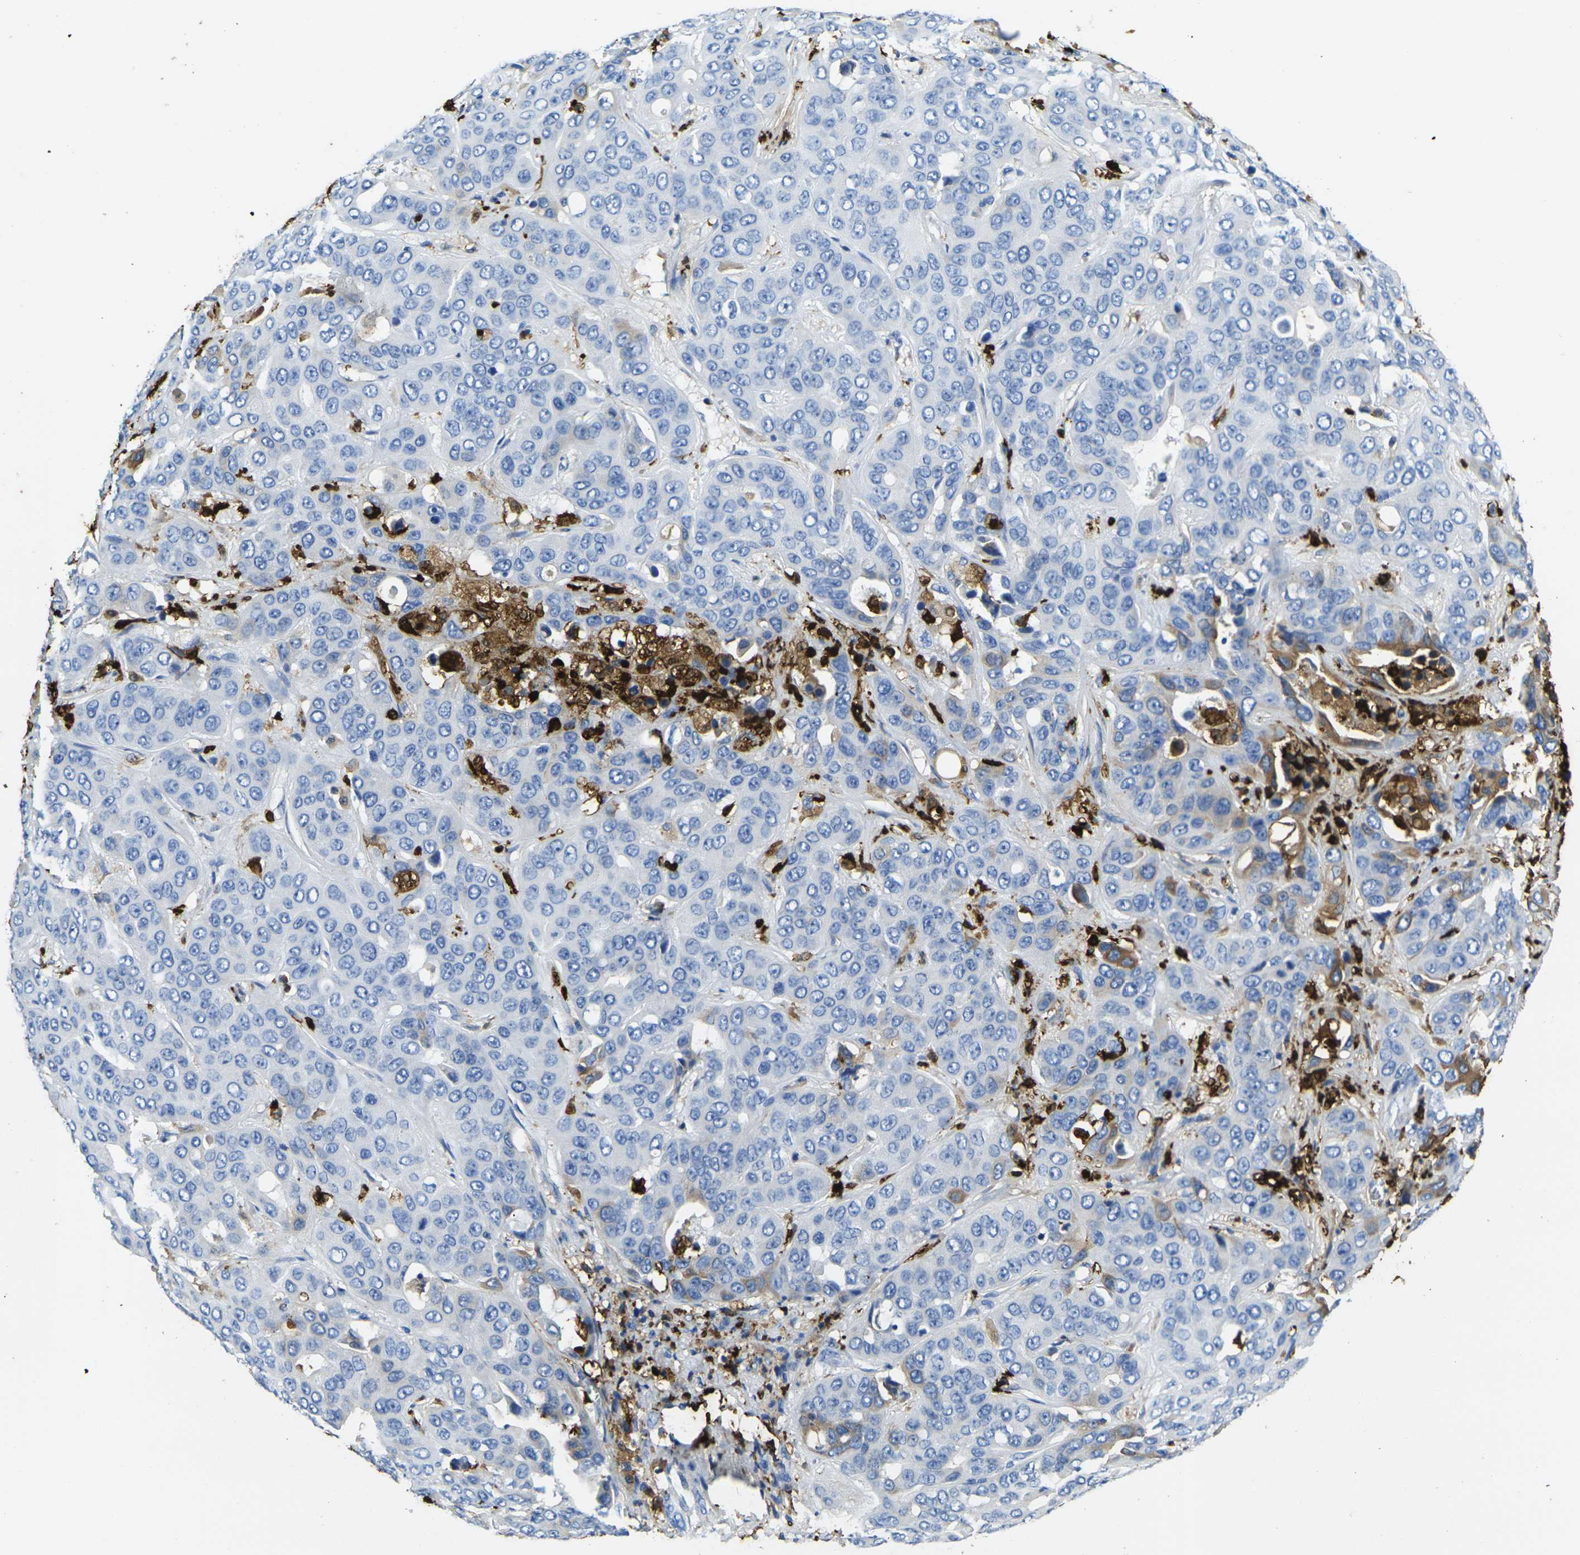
{"staining": {"intensity": "moderate", "quantity": "<25%", "location": "cytoplasmic/membranous"}, "tissue": "liver cancer", "cell_type": "Tumor cells", "image_type": "cancer", "snomed": [{"axis": "morphology", "description": "Cholangiocarcinoma"}, {"axis": "topography", "description": "Liver"}], "caption": "Protein expression analysis of cholangiocarcinoma (liver) demonstrates moderate cytoplasmic/membranous expression in about <25% of tumor cells. (IHC, brightfield microscopy, high magnification).", "gene": "S100A9", "patient": {"sex": "female", "age": 52}}